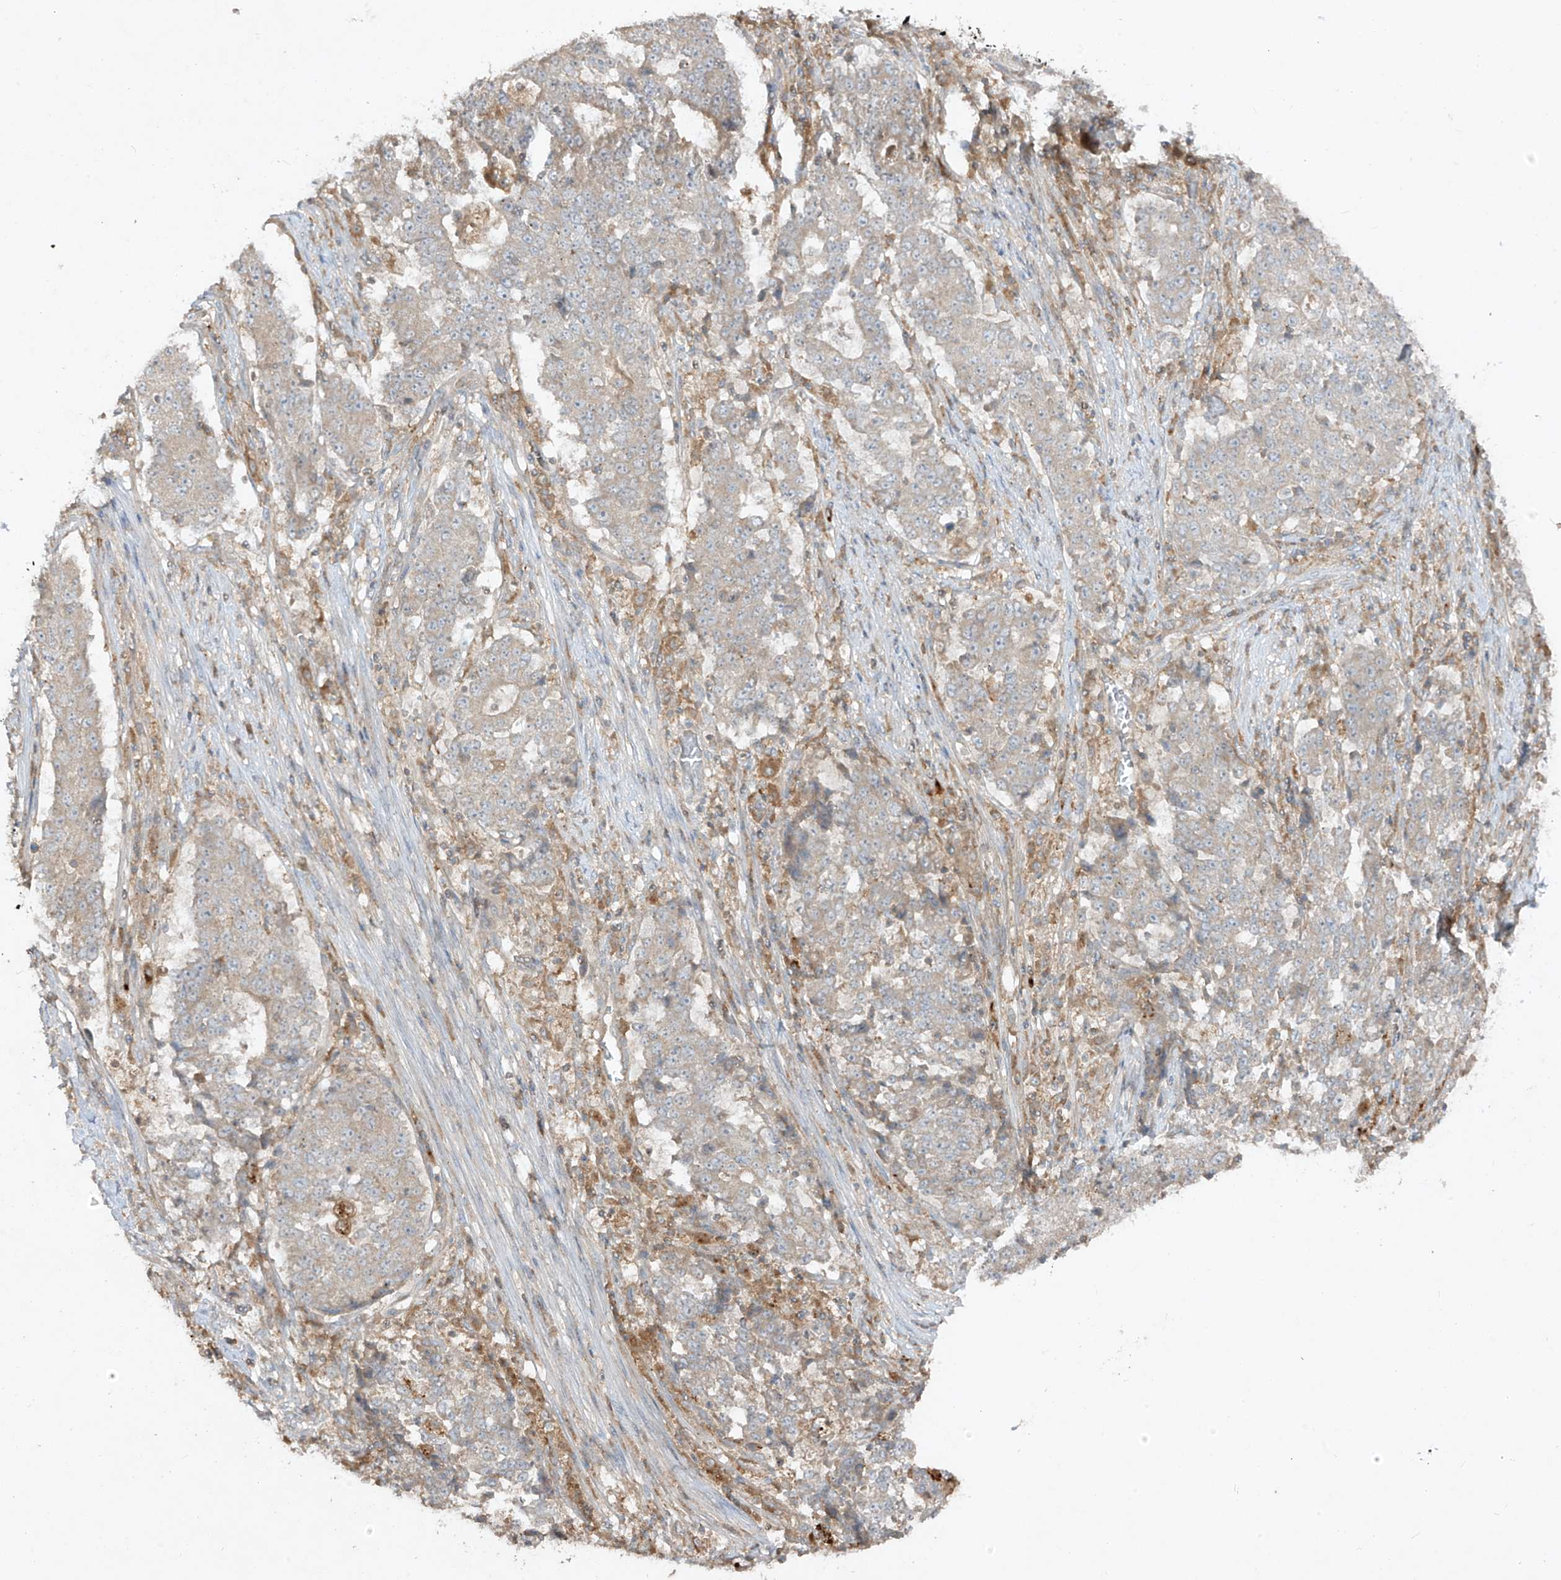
{"staining": {"intensity": "weak", "quantity": "<25%", "location": "cytoplasmic/membranous"}, "tissue": "stomach cancer", "cell_type": "Tumor cells", "image_type": "cancer", "snomed": [{"axis": "morphology", "description": "Adenocarcinoma, NOS"}, {"axis": "topography", "description": "Stomach"}], "caption": "Immunohistochemical staining of stomach cancer shows no significant expression in tumor cells.", "gene": "LDAH", "patient": {"sex": "male", "age": 59}}